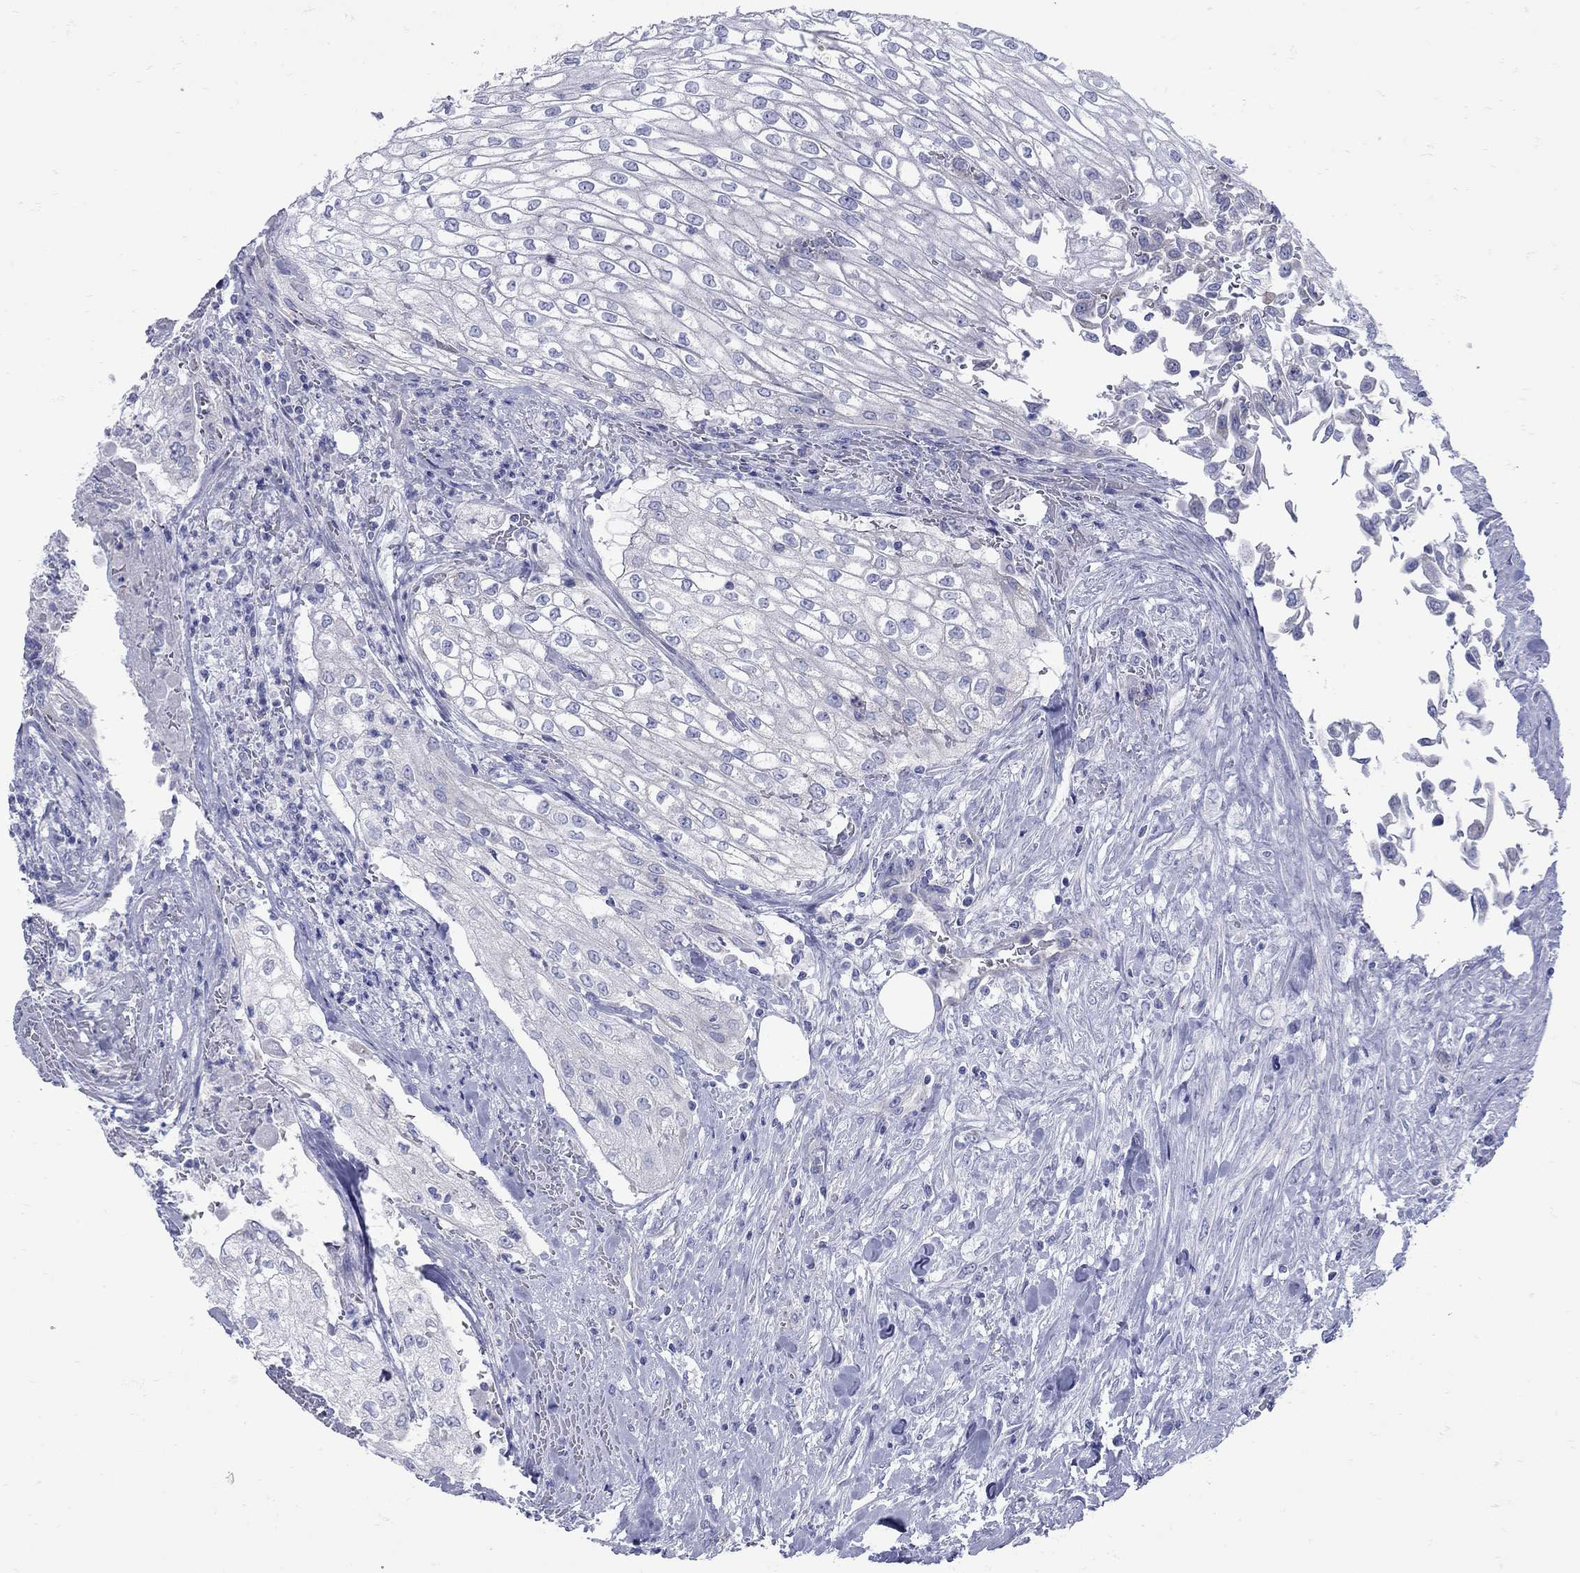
{"staining": {"intensity": "negative", "quantity": "none", "location": "none"}, "tissue": "urothelial cancer", "cell_type": "Tumor cells", "image_type": "cancer", "snomed": [{"axis": "morphology", "description": "Urothelial carcinoma, High grade"}, {"axis": "topography", "description": "Urinary bladder"}], "caption": "Protein analysis of urothelial cancer demonstrates no significant positivity in tumor cells.", "gene": "PDZD3", "patient": {"sex": "male", "age": 62}}